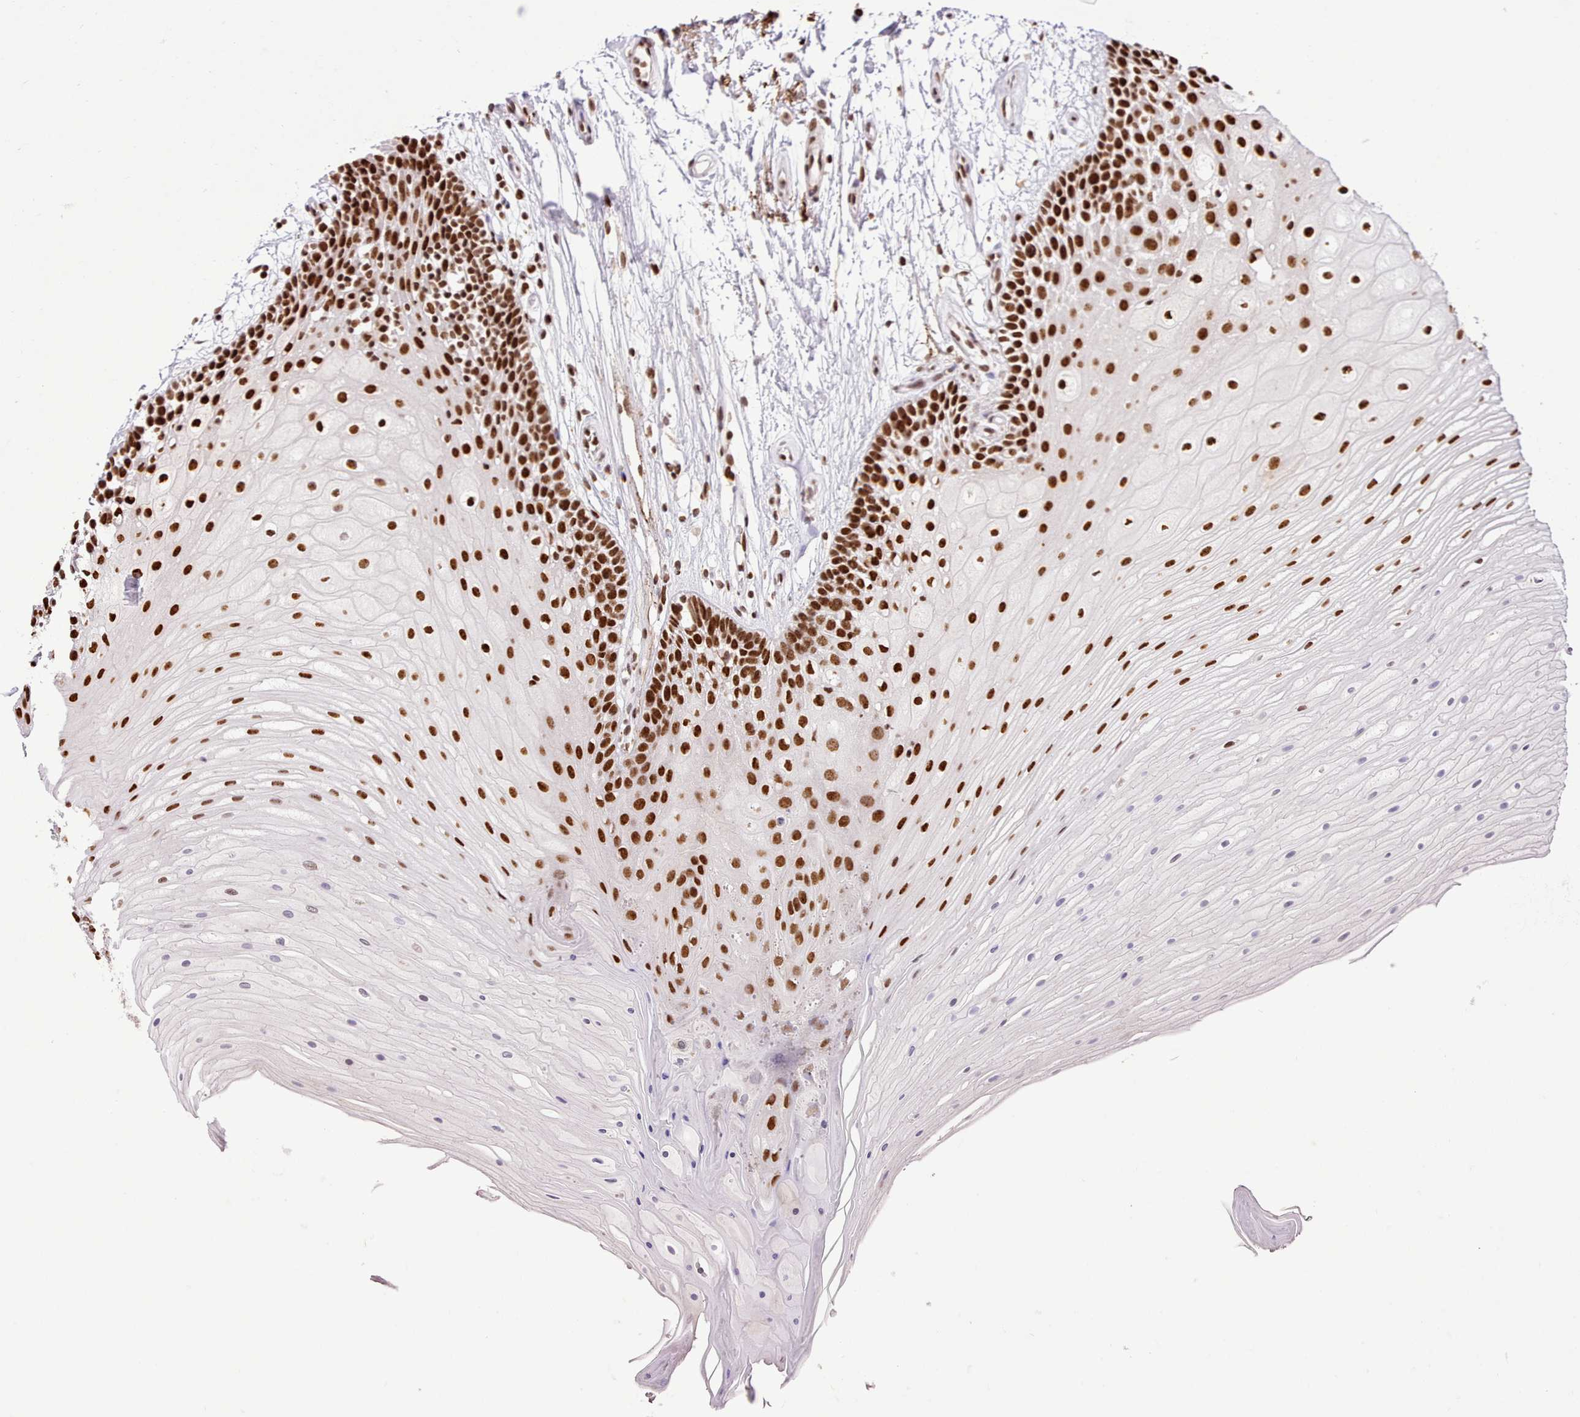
{"staining": {"intensity": "strong", "quantity": ">75%", "location": "nuclear"}, "tissue": "oral mucosa", "cell_type": "Squamous epithelial cells", "image_type": "normal", "snomed": [{"axis": "morphology", "description": "Normal tissue, NOS"}, {"axis": "topography", "description": "Oral tissue"}], "caption": "Oral mucosa stained for a protein (brown) demonstrates strong nuclear positive staining in about >75% of squamous epithelial cells.", "gene": "TAF15", "patient": {"sex": "female", "age": 80}}